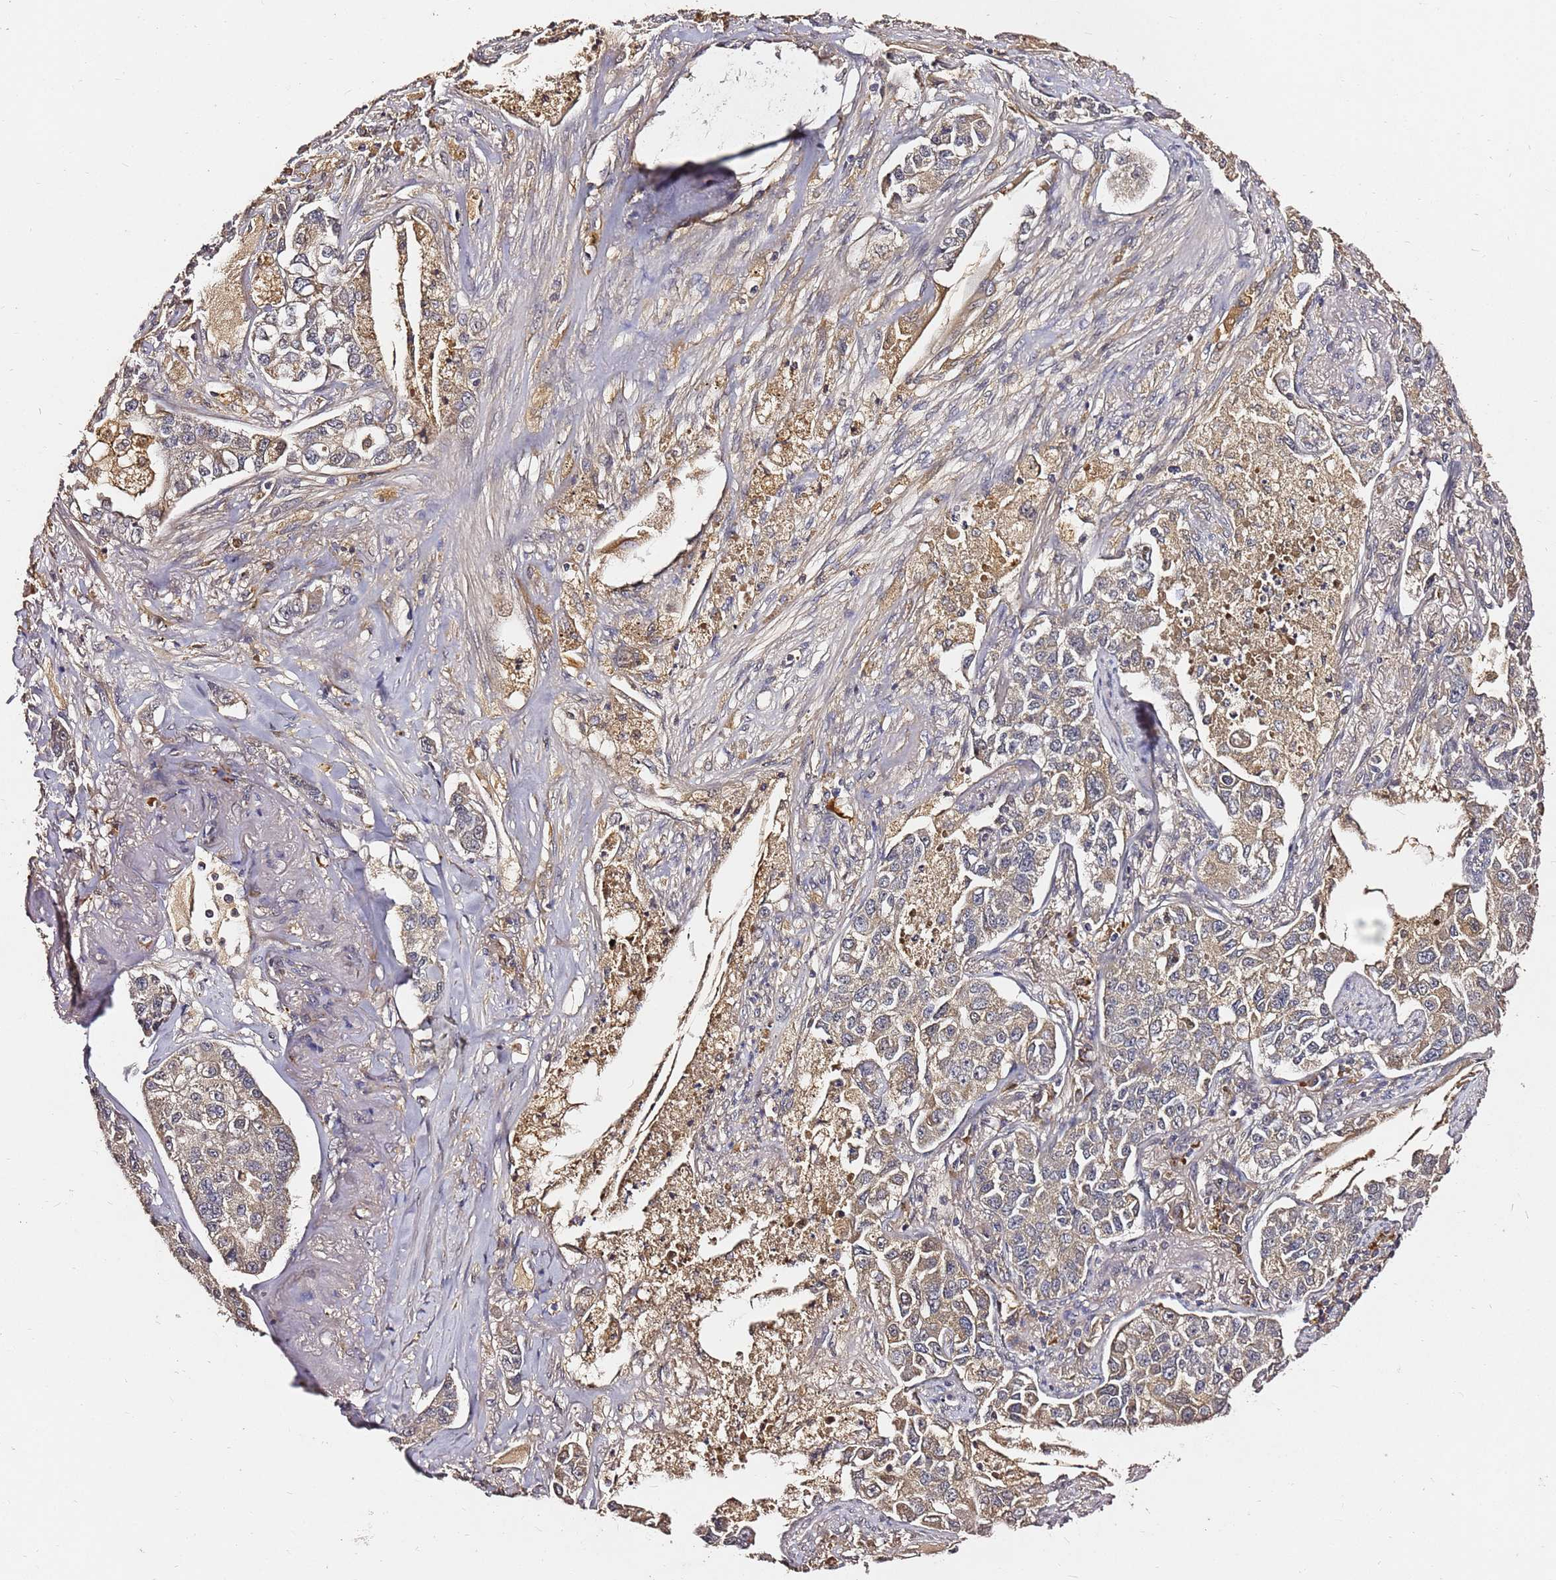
{"staining": {"intensity": "weak", "quantity": ">75%", "location": "cytoplasmic/membranous"}, "tissue": "lung cancer", "cell_type": "Tumor cells", "image_type": "cancer", "snomed": [{"axis": "morphology", "description": "Adenocarcinoma, NOS"}, {"axis": "topography", "description": "Lung"}], "caption": "Human adenocarcinoma (lung) stained for a protein (brown) demonstrates weak cytoplasmic/membranous positive positivity in about >75% of tumor cells.", "gene": "C6orf136", "patient": {"sex": "male", "age": 49}}